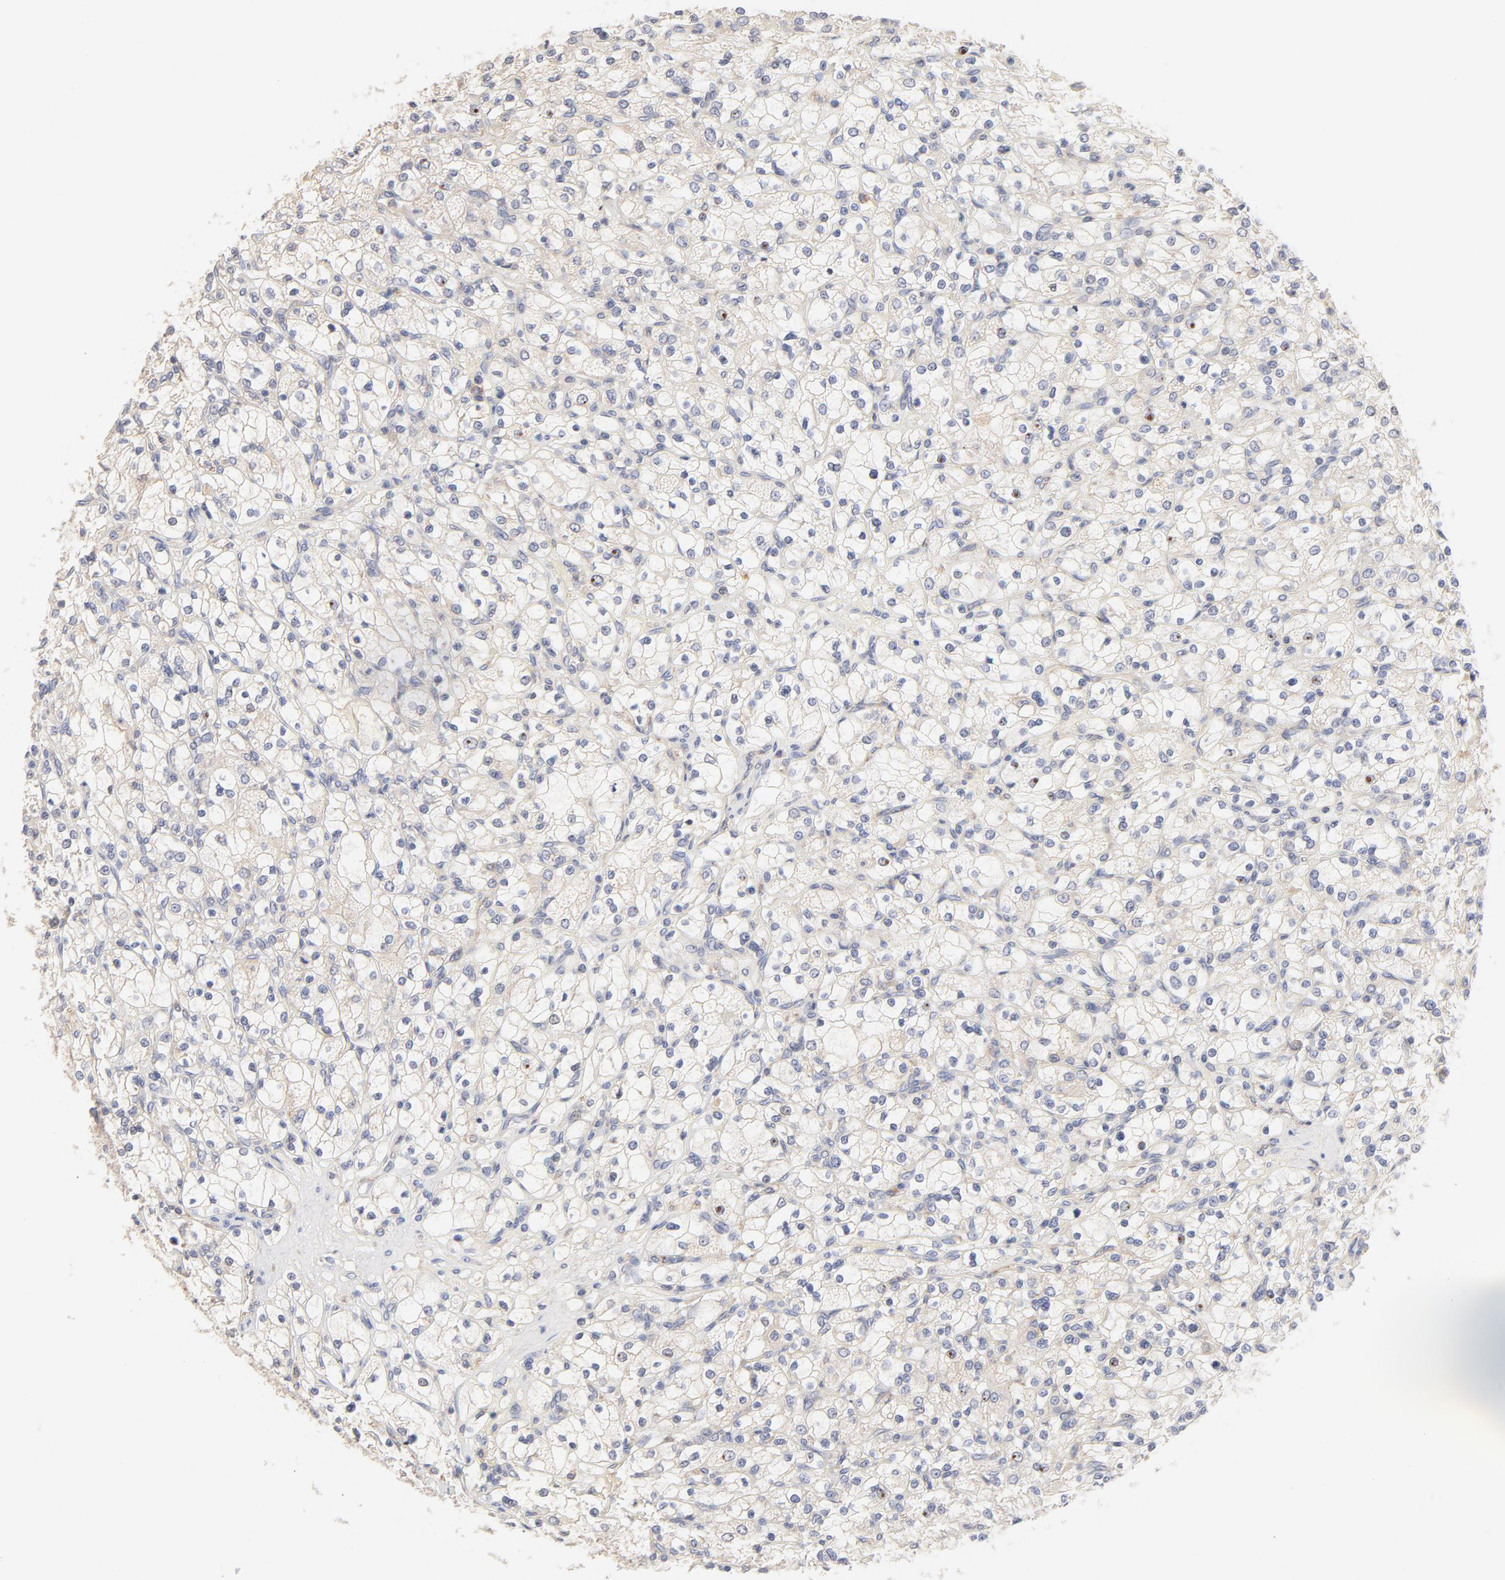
{"staining": {"intensity": "weak", "quantity": "25%-75%", "location": "cytoplasmic/membranous"}, "tissue": "renal cancer", "cell_type": "Tumor cells", "image_type": "cancer", "snomed": [{"axis": "morphology", "description": "Adenocarcinoma, NOS"}, {"axis": "topography", "description": "Kidney"}], "caption": "Immunohistochemistry staining of adenocarcinoma (renal), which reveals low levels of weak cytoplasmic/membranous positivity in about 25%-75% of tumor cells indicating weak cytoplasmic/membranous protein positivity. The staining was performed using DAB (brown) for protein detection and nuclei were counterstained in hematoxylin (blue).", "gene": "MTERF2", "patient": {"sex": "female", "age": 83}}